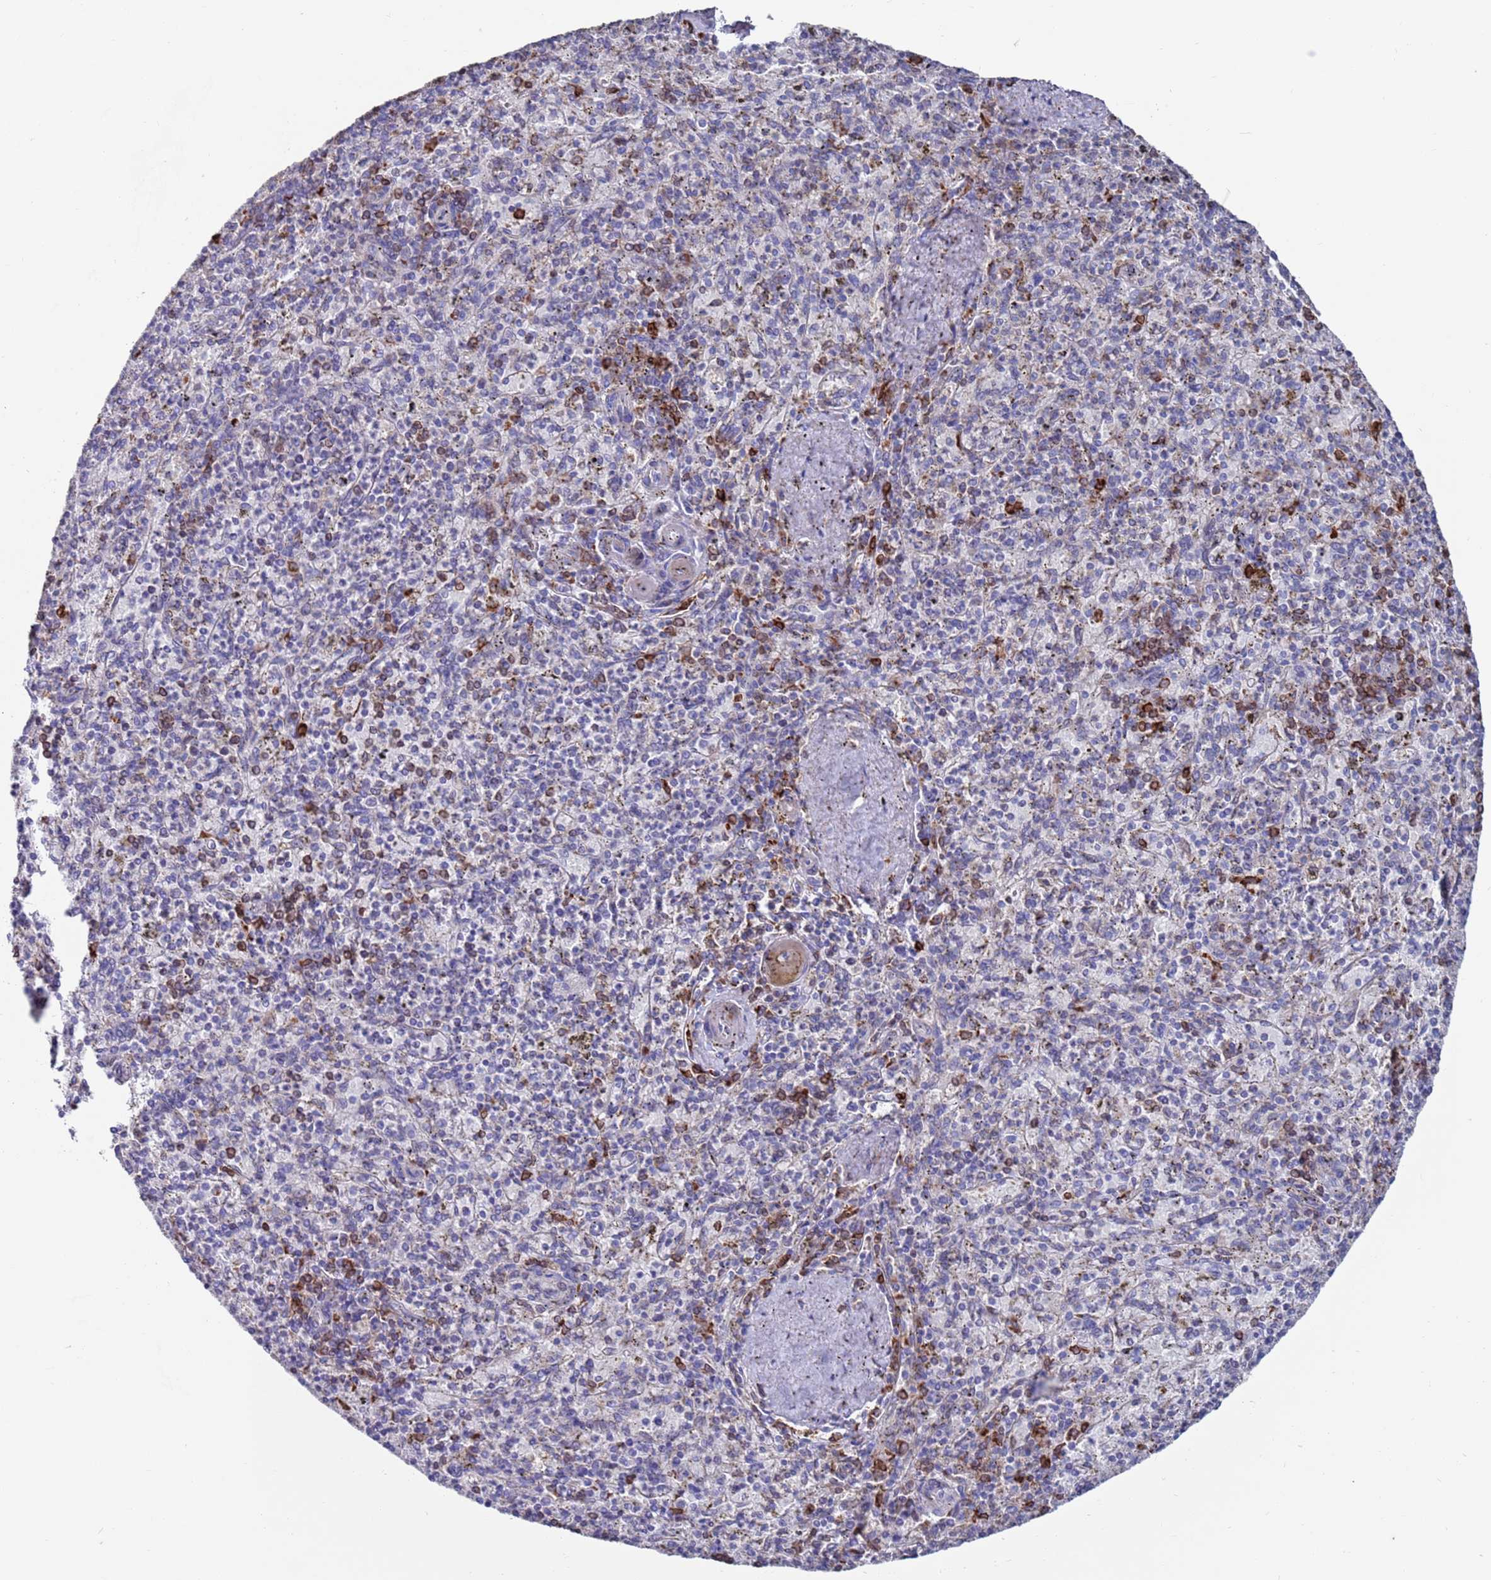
{"staining": {"intensity": "strong", "quantity": "25%-75%", "location": "cytoplasmic/membranous"}, "tissue": "spleen", "cell_type": "Cells in red pulp", "image_type": "normal", "snomed": [{"axis": "morphology", "description": "Normal tissue, NOS"}, {"axis": "topography", "description": "Spleen"}], "caption": "Protein expression analysis of unremarkable spleen exhibits strong cytoplasmic/membranous expression in about 25%-75% of cells in red pulp.", "gene": "GREB1L", "patient": {"sex": "male", "age": 72}}